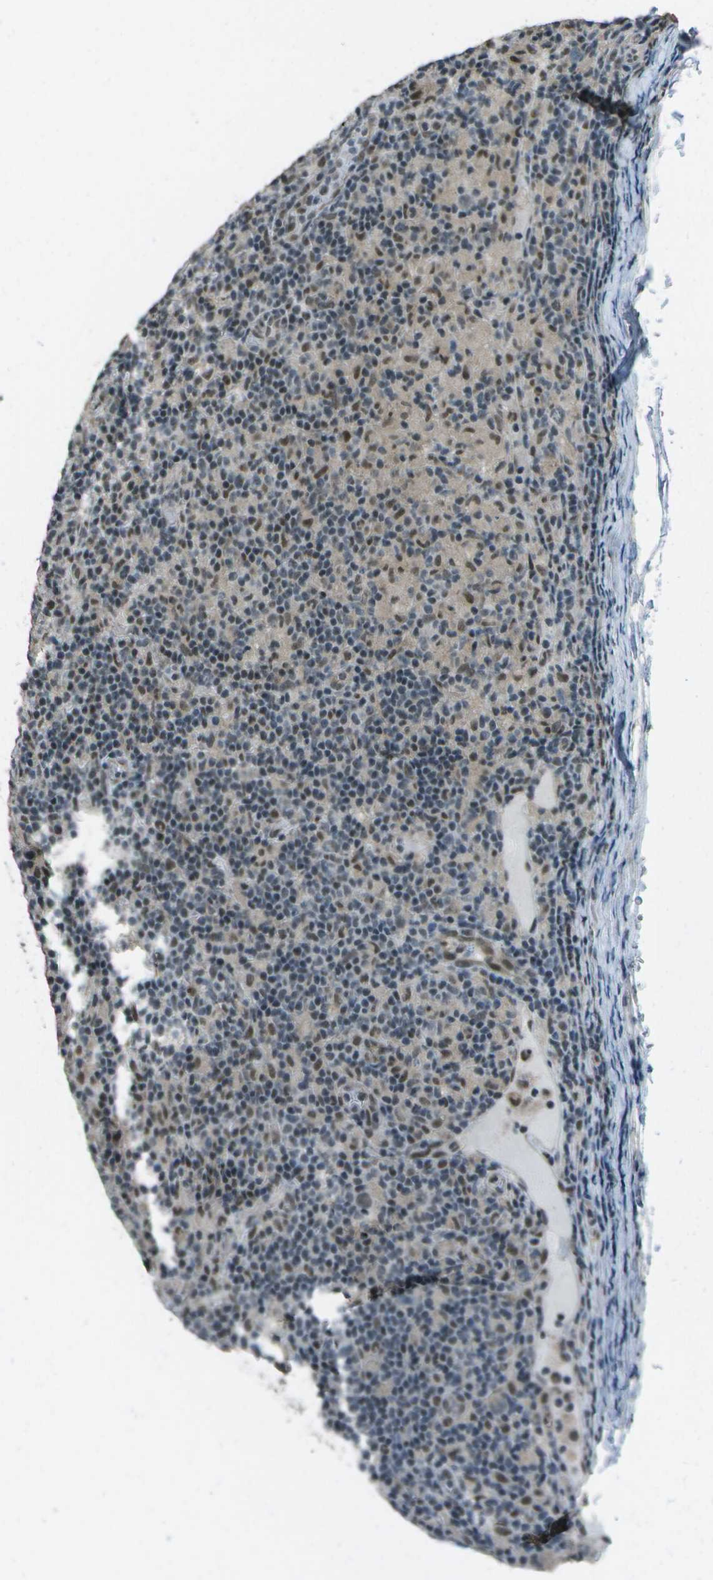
{"staining": {"intensity": "weak", "quantity": ">75%", "location": "nuclear"}, "tissue": "lymphoma", "cell_type": "Tumor cells", "image_type": "cancer", "snomed": [{"axis": "morphology", "description": "Hodgkin's disease, NOS"}, {"axis": "topography", "description": "Lymph node"}], "caption": "Lymphoma stained for a protein reveals weak nuclear positivity in tumor cells.", "gene": "DEPDC1", "patient": {"sex": "male", "age": 70}}